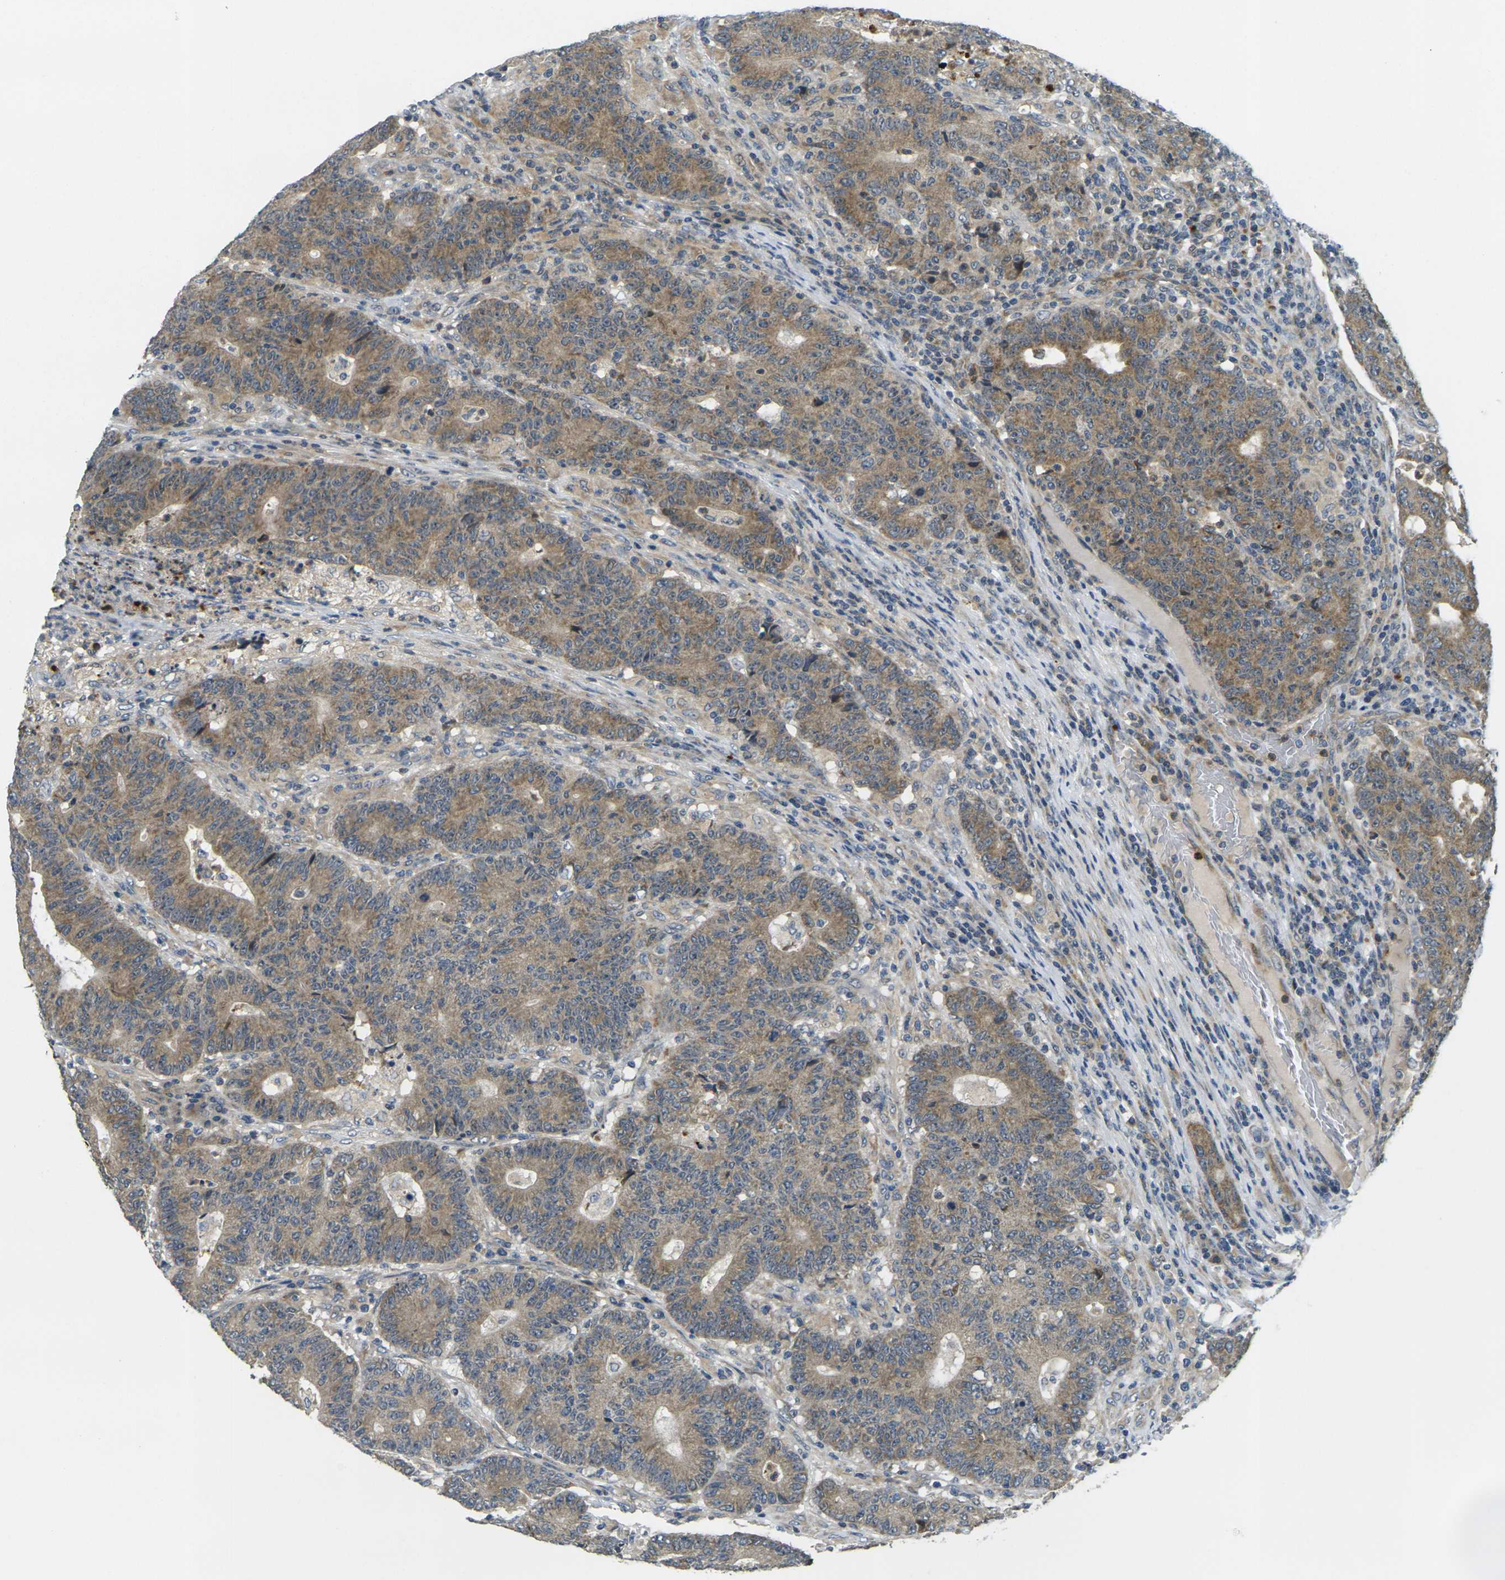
{"staining": {"intensity": "moderate", "quantity": ">75%", "location": "cytoplasmic/membranous"}, "tissue": "colorectal cancer", "cell_type": "Tumor cells", "image_type": "cancer", "snomed": [{"axis": "morphology", "description": "Normal tissue, NOS"}, {"axis": "morphology", "description": "Adenocarcinoma, NOS"}, {"axis": "topography", "description": "Colon"}], "caption": "Immunohistochemical staining of human colorectal cancer shows medium levels of moderate cytoplasmic/membranous staining in about >75% of tumor cells.", "gene": "MINAR2", "patient": {"sex": "female", "age": 75}}